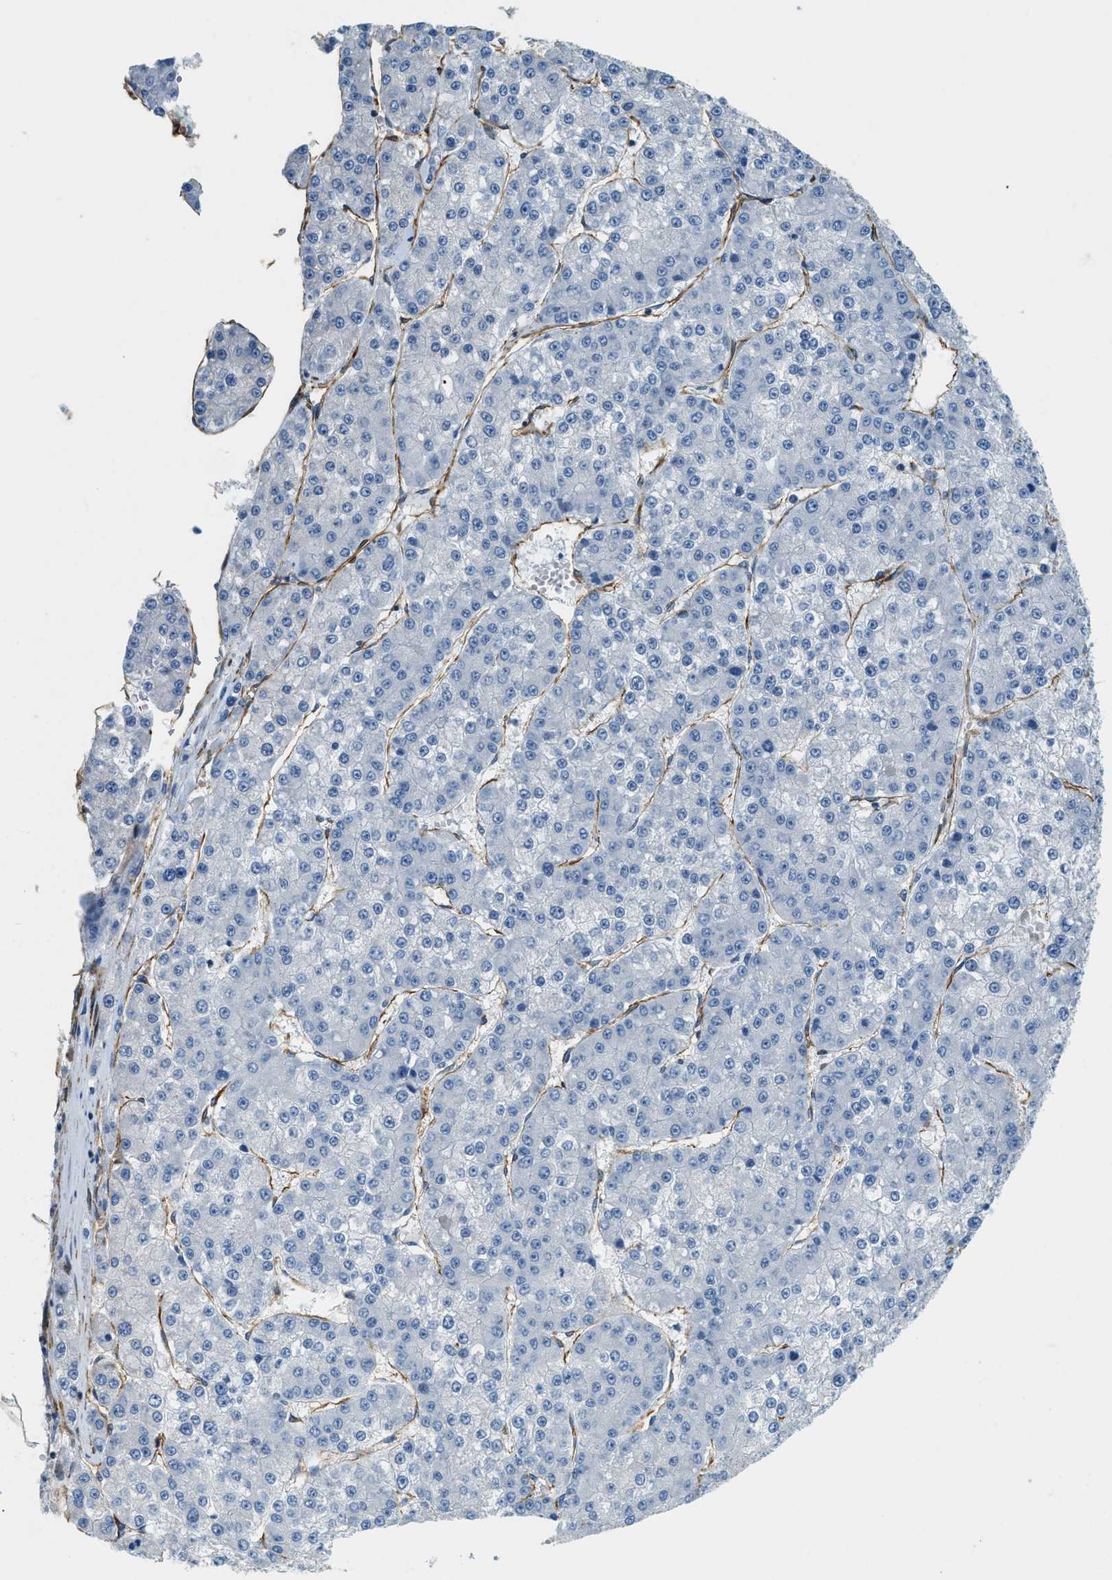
{"staining": {"intensity": "negative", "quantity": "none", "location": "none"}, "tissue": "liver cancer", "cell_type": "Tumor cells", "image_type": "cancer", "snomed": [{"axis": "morphology", "description": "Carcinoma, Hepatocellular, NOS"}, {"axis": "topography", "description": "Liver"}], "caption": "Immunohistochemical staining of human liver cancer (hepatocellular carcinoma) shows no significant staining in tumor cells.", "gene": "TMEM43", "patient": {"sex": "female", "age": 73}}